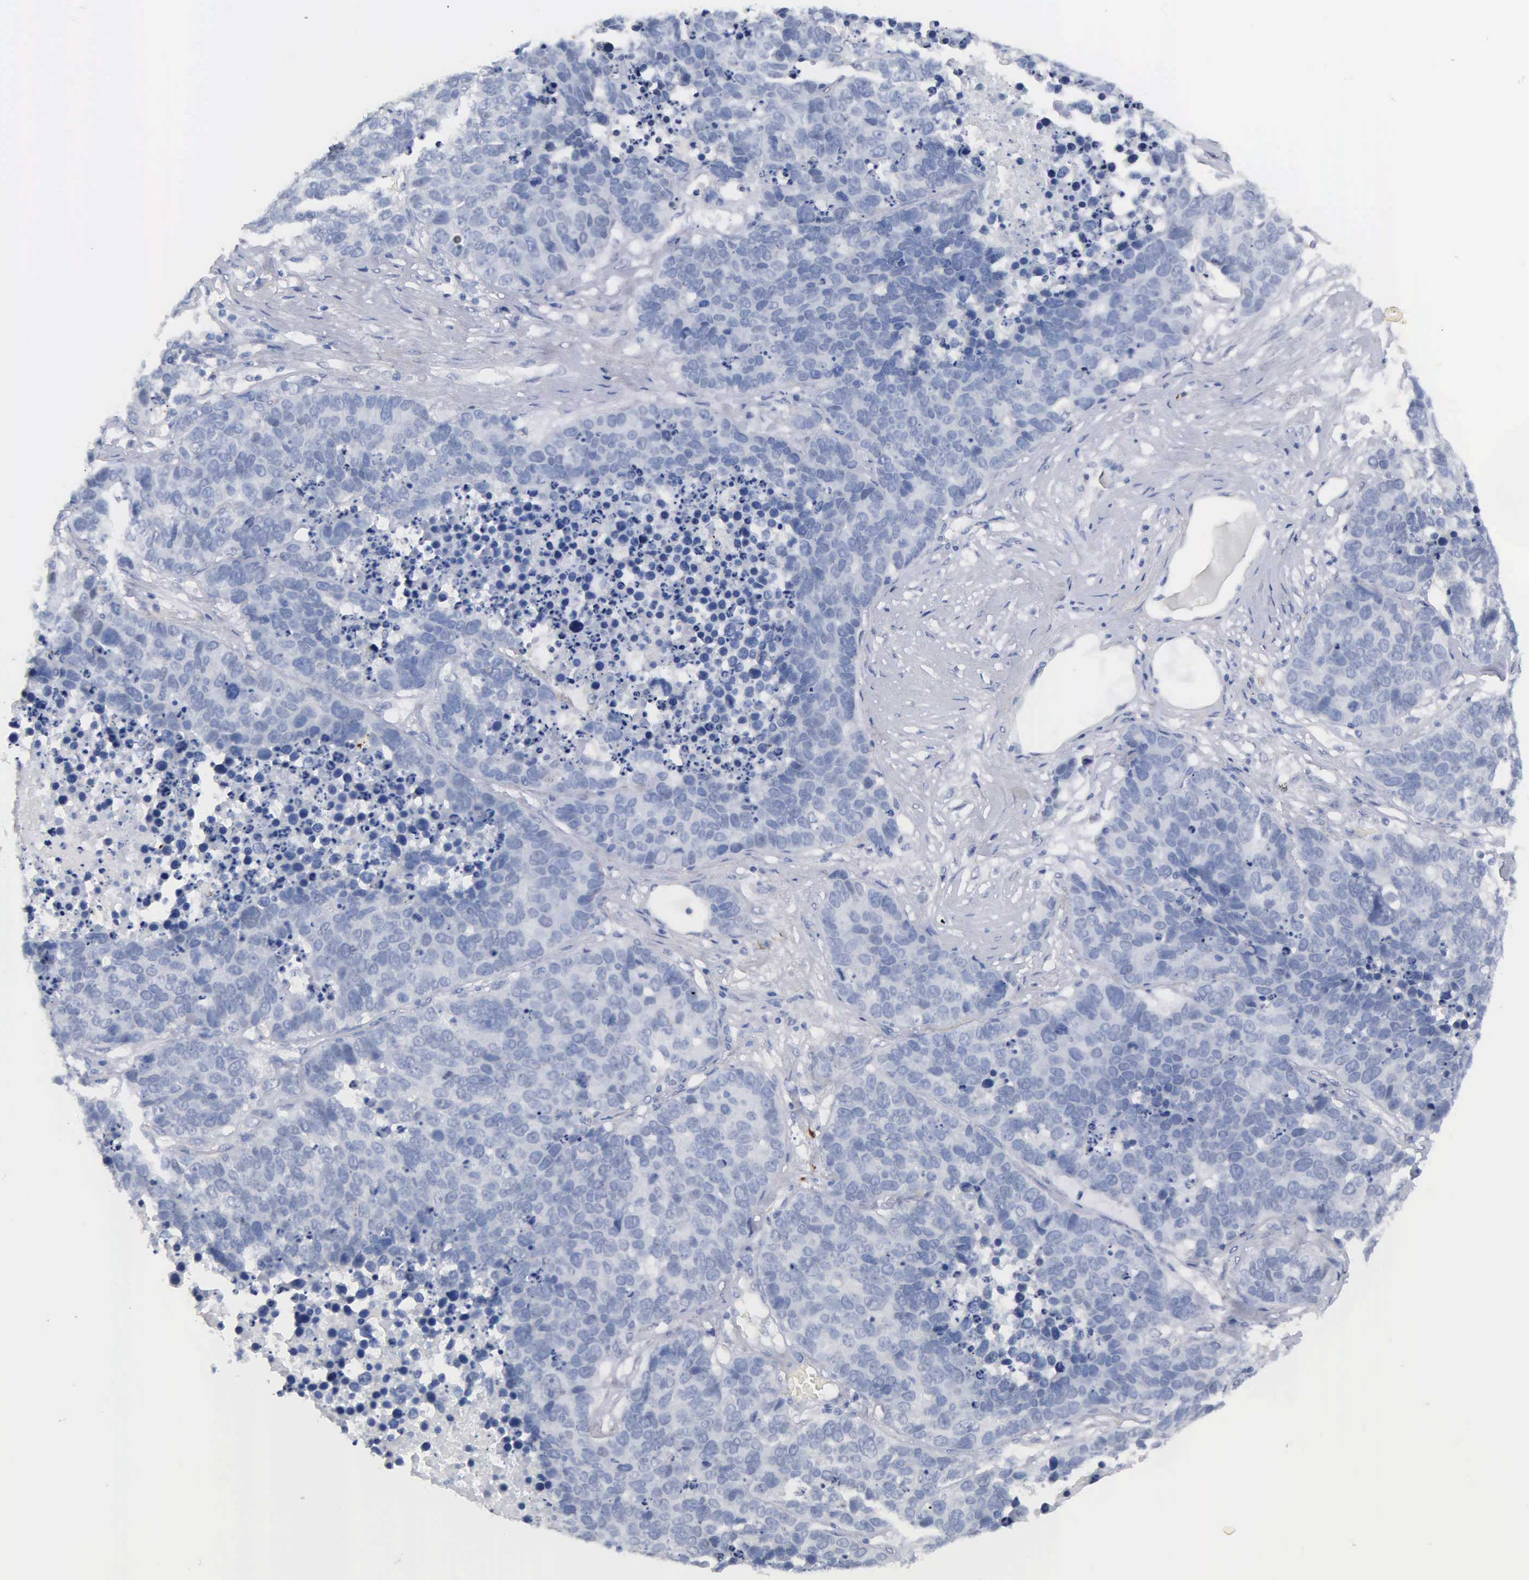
{"staining": {"intensity": "negative", "quantity": "none", "location": "none"}, "tissue": "lung cancer", "cell_type": "Tumor cells", "image_type": "cancer", "snomed": [{"axis": "morphology", "description": "Carcinoid, malignant, NOS"}, {"axis": "topography", "description": "Lung"}], "caption": "Tumor cells are negative for protein expression in human lung cancer. (IHC, brightfield microscopy, high magnification).", "gene": "ASPHD2", "patient": {"sex": "male", "age": 60}}